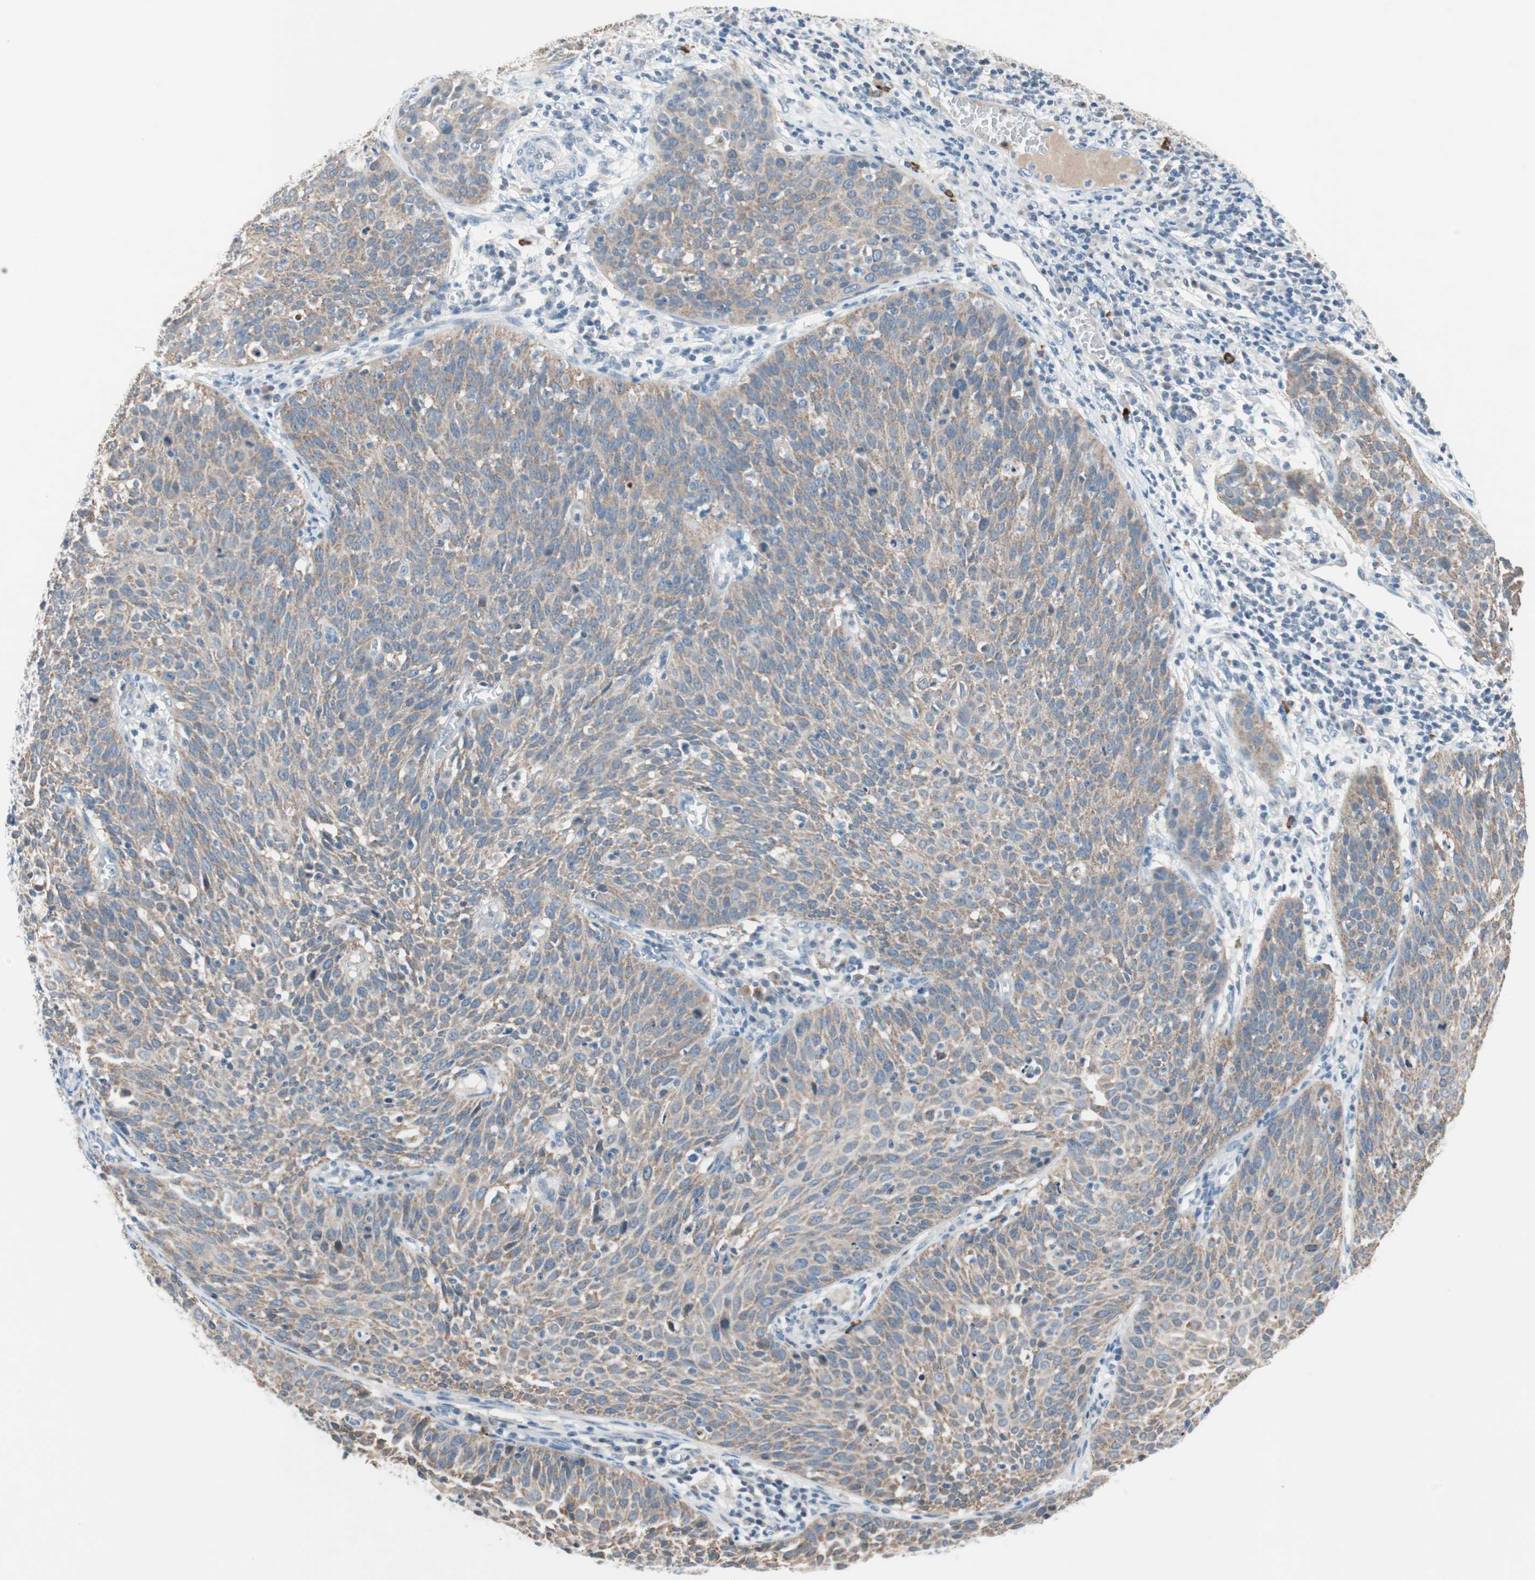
{"staining": {"intensity": "weak", "quantity": "25%-75%", "location": "cytoplasmic/membranous"}, "tissue": "cervical cancer", "cell_type": "Tumor cells", "image_type": "cancer", "snomed": [{"axis": "morphology", "description": "Squamous cell carcinoma, NOS"}, {"axis": "topography", "description": "Cervix"}], "caption": "Immunohistochemical staining of cervical squamous cell carcinoma displays low levels of weak cytoplasmic/membranous positivity in about 25%-75% of tumor cells. (DAB IHC, brown staining for protein, blue staining for nuclei).", "gene": "PDZK1", "patient": {"sex": "female", "age": 38}}